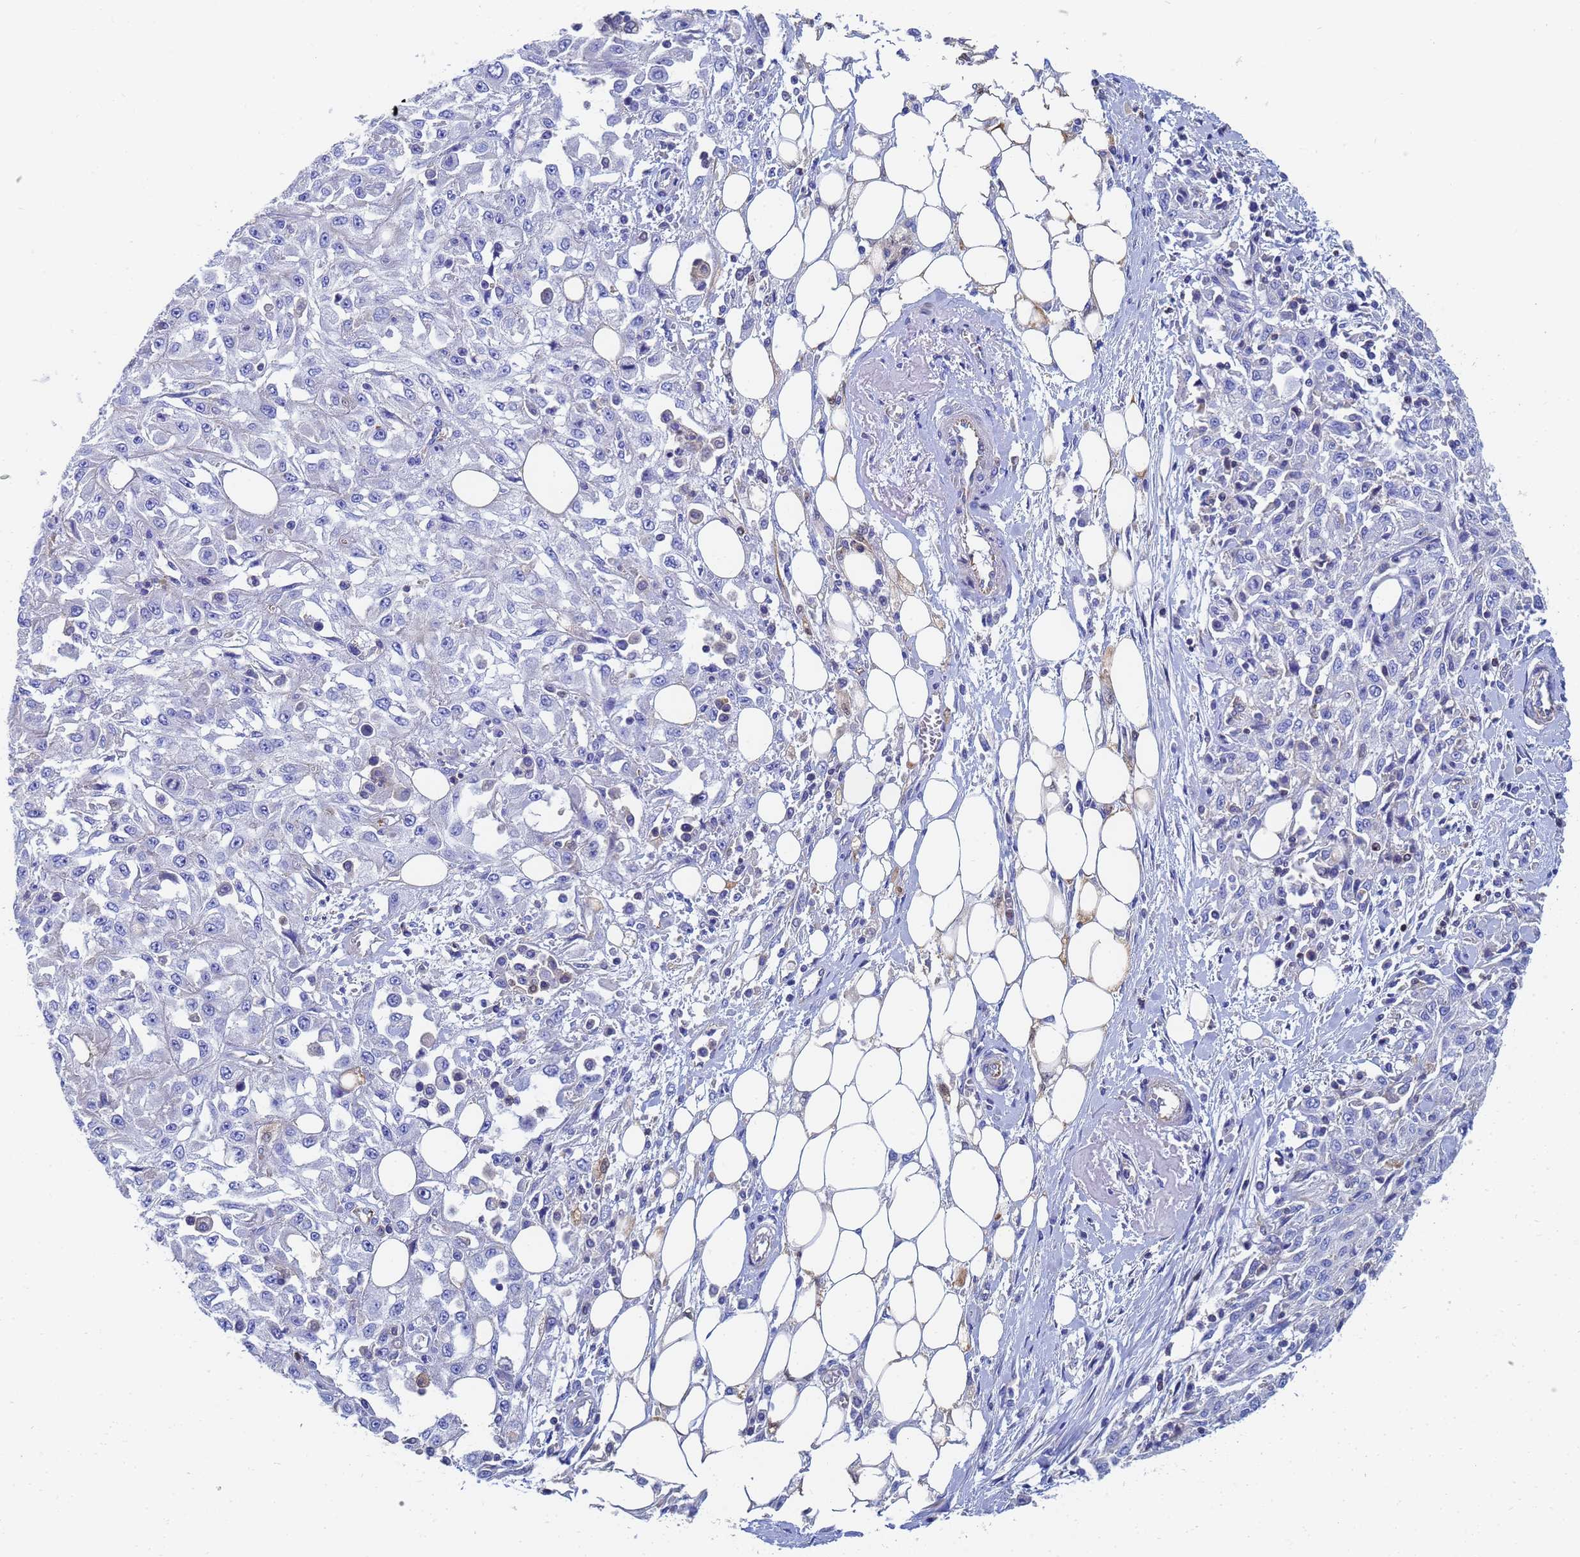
{"staining": {"intensity": "negative", "quantity": "none", "location": "none"}, "tissue": "skin cancer", "cell_type": "Tumor cells", "image_type": "cancer", "snomed": [{"axis": "morphology", "description": "Squamous cell carcinoma, NOS"}, {"axis": "morphology", "description": "Squamous cell carcinoma, metastatic, NOS"}, {"axis": "topography", "description": "Skin"}, {"axis": "topography", "description": "Lymph node"}], "caption": "This is a image of immunohistochemistry (IHC) staining of metastatic squamous cell carcinoma (skin), which shows no expression in tumor cells.", "gene": "GCHFR", "patient": {"sex": "male", "age": 75}}